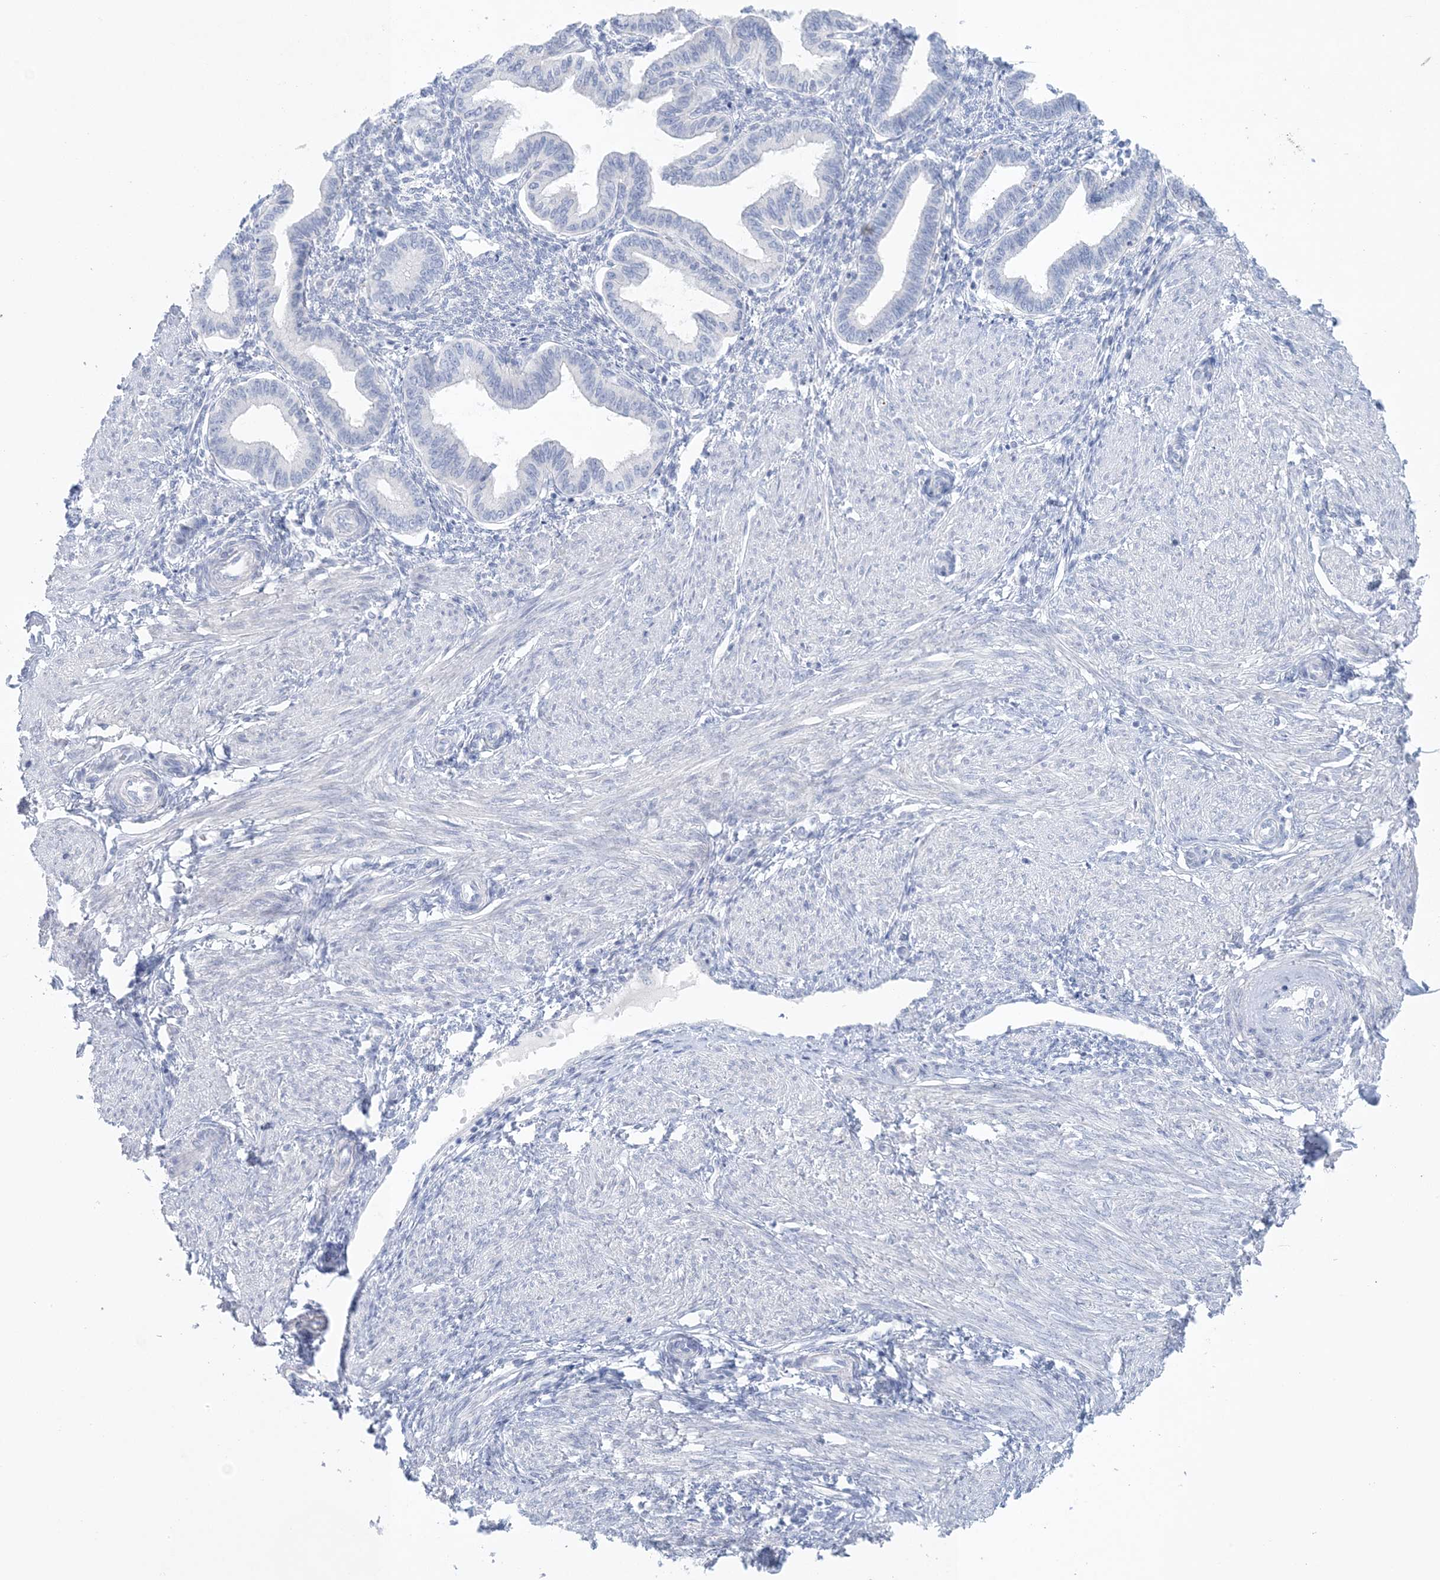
{"staining": {"intensity": "negative", "quantity": "none", "location": "none"}, "tissue": "endometrium", "cell_type": "Cells in endometrial stroma", "image_type": "normal", "snomed": [{"axis": "morphology", "description": "Normal tissue, NOS"}, {"axis": "topography", "description": "Endometrium"}], "caption": "This is an immunohistochemistry histopathology image of unremarkable human endometrium. There is no positivity in cells in endometrial stroma.", "gene": "GABRG1", "patient": {"sex": "female", "age": 53}}